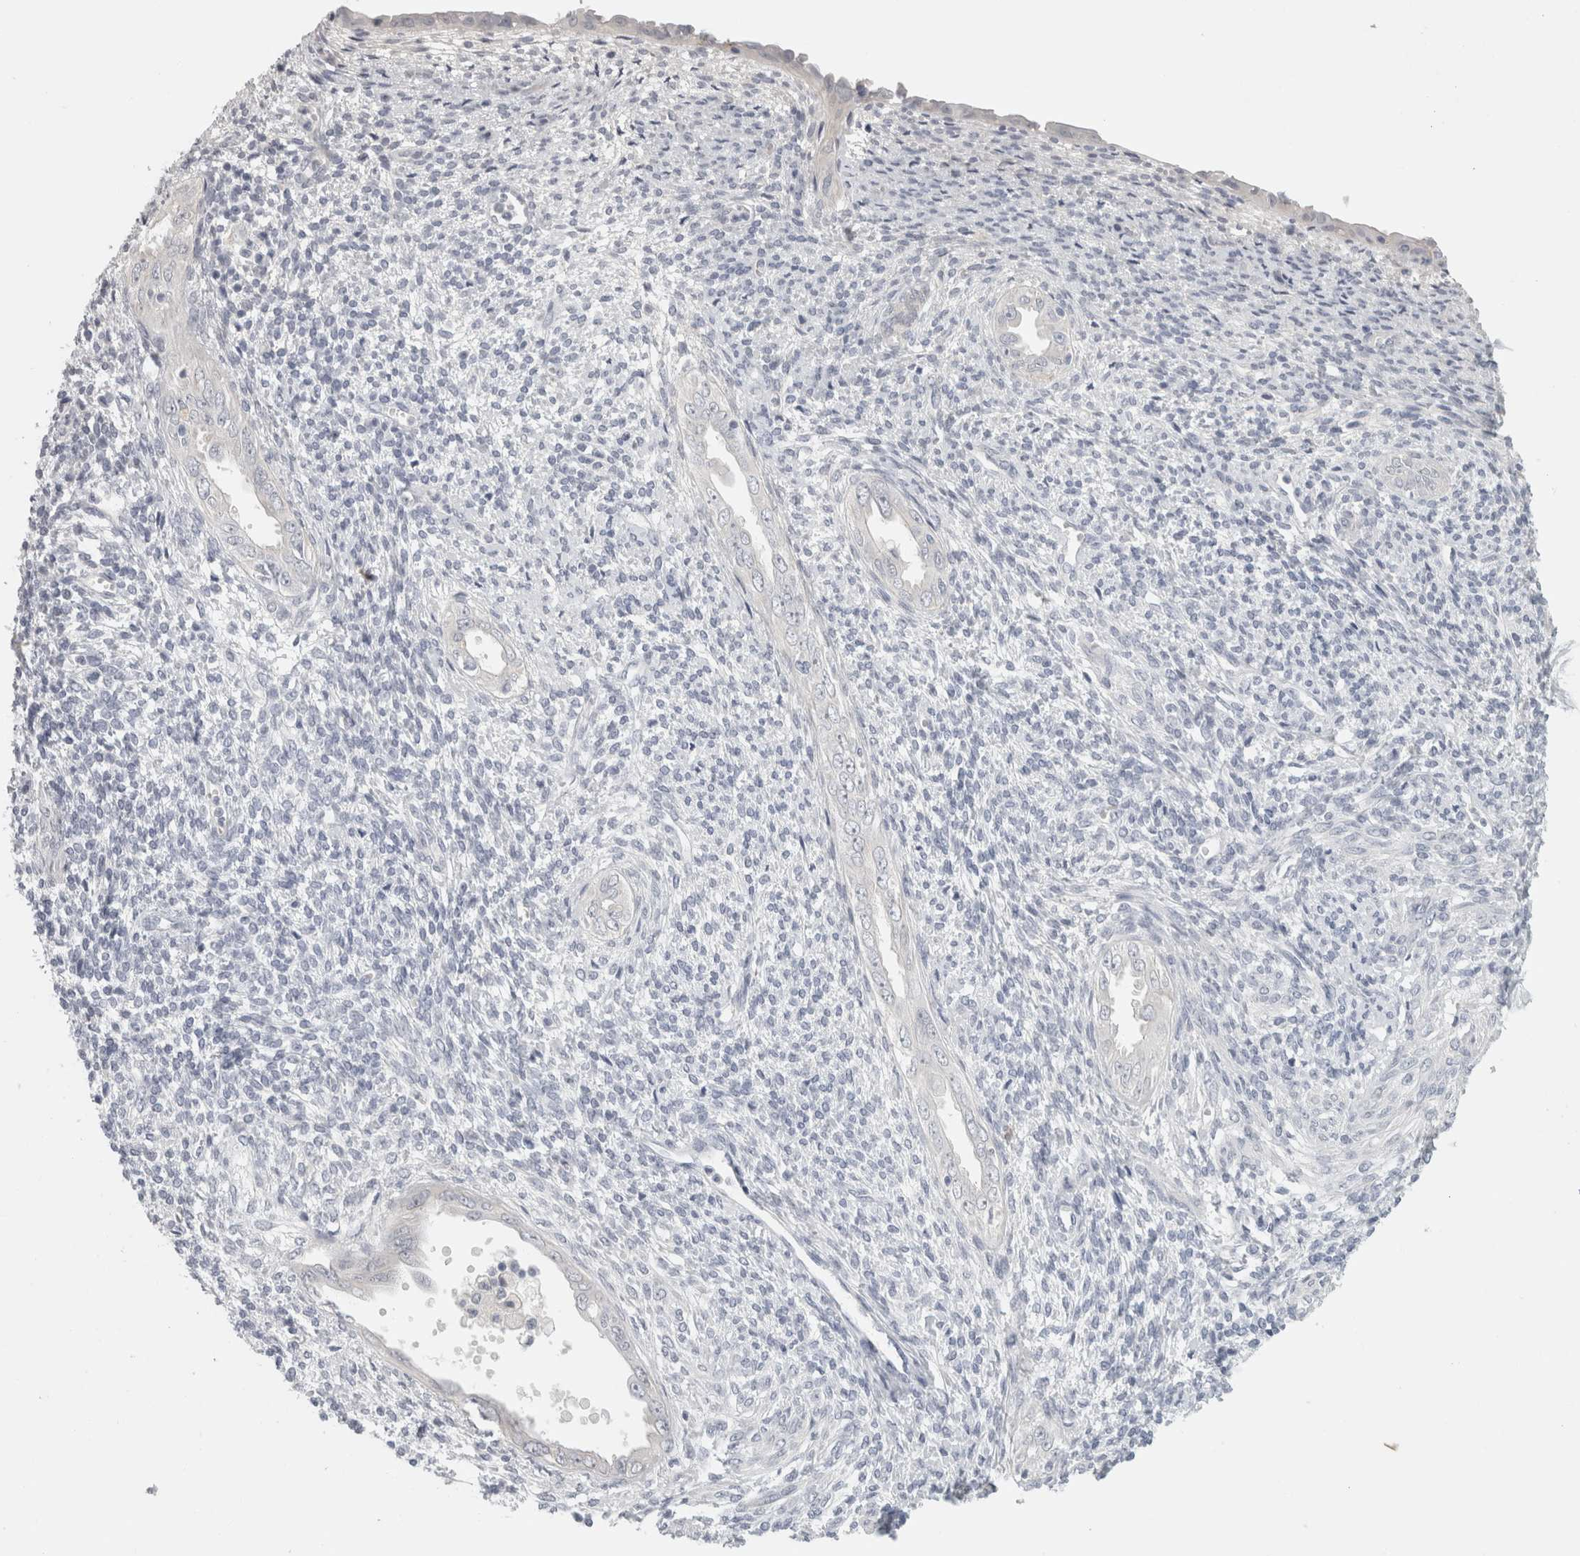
{"staining": {"intensity": "negative", "quantity": "none", "location": "none"}, "tissue": "endometrium", "cell_type": "Cells in endometrial stroma", "image_type": "normal", "snomed": [{"axis": "morphology", "description": "Normal tissue, NOS"}, {"axis": "topography", "description": "Endometrium"}], "caption": "Immunohistochemistry photomicrograph of normal human endometrium stained for a protein (brown), which reveals no positivity in cells in endometrial stroma.", "gene": "FBLIM1", "patient": {"sex": "female", "age": 66}}